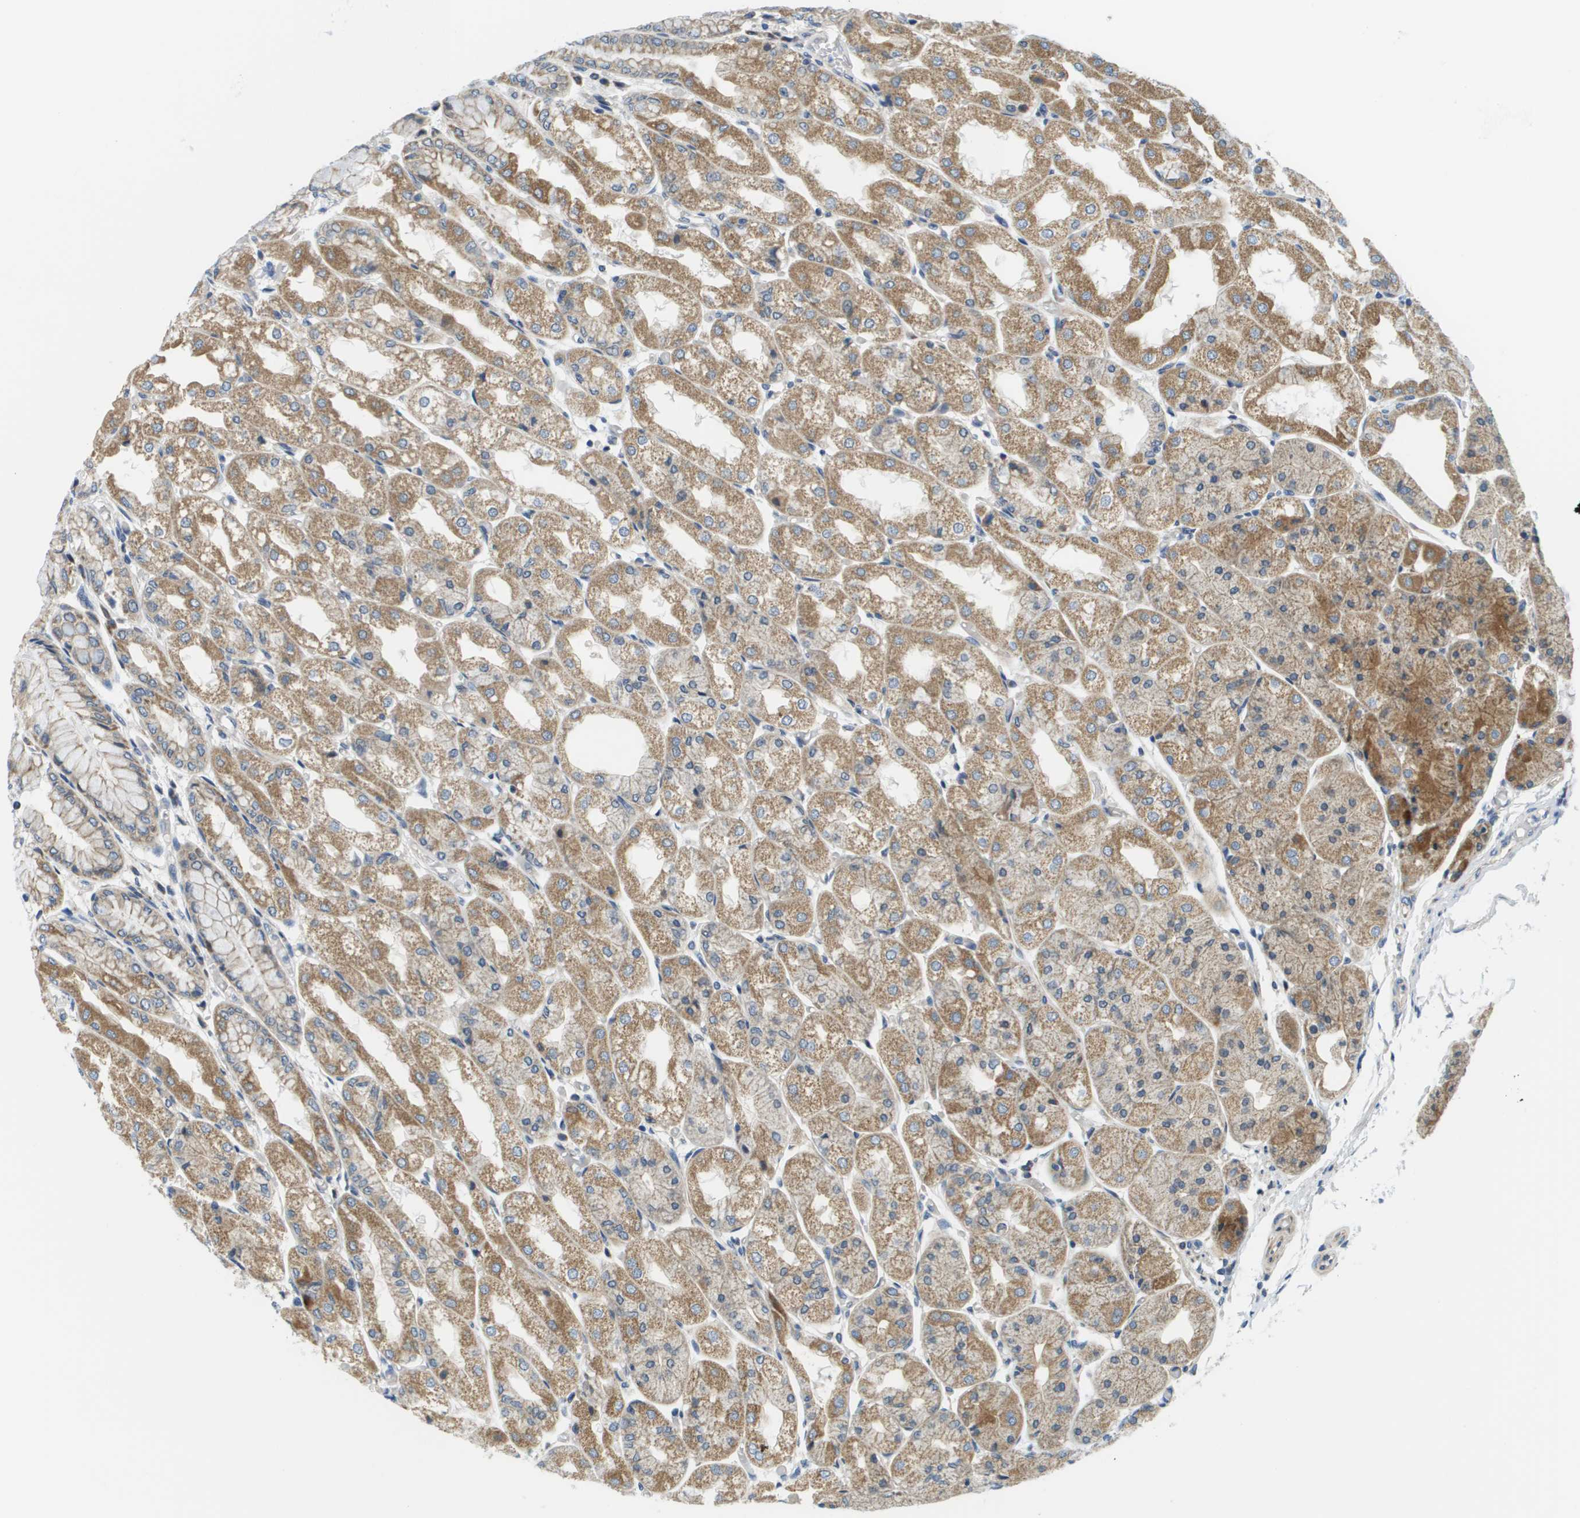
{"staining": {"intensity": "moderate", "quantity": ">75%", "location": "cytoplasmic/membranous"}, "tissue": "stomach", "cell_type": "Glandular cells", "image_type": "normal", "snomed": [{"axis": "morphology", "description": "Normal tissue, NOS"}, {"axis": "topography", "description": "Stomach, upper"}], "caption": "Immunohistochemical staining of benign human stomach exhibits medium levels of moderate cytoplasmic/membranous staining in about >75% of glandular cells.", "gene": "KRT23", "patient": {"sex": "male", "age": 72}}